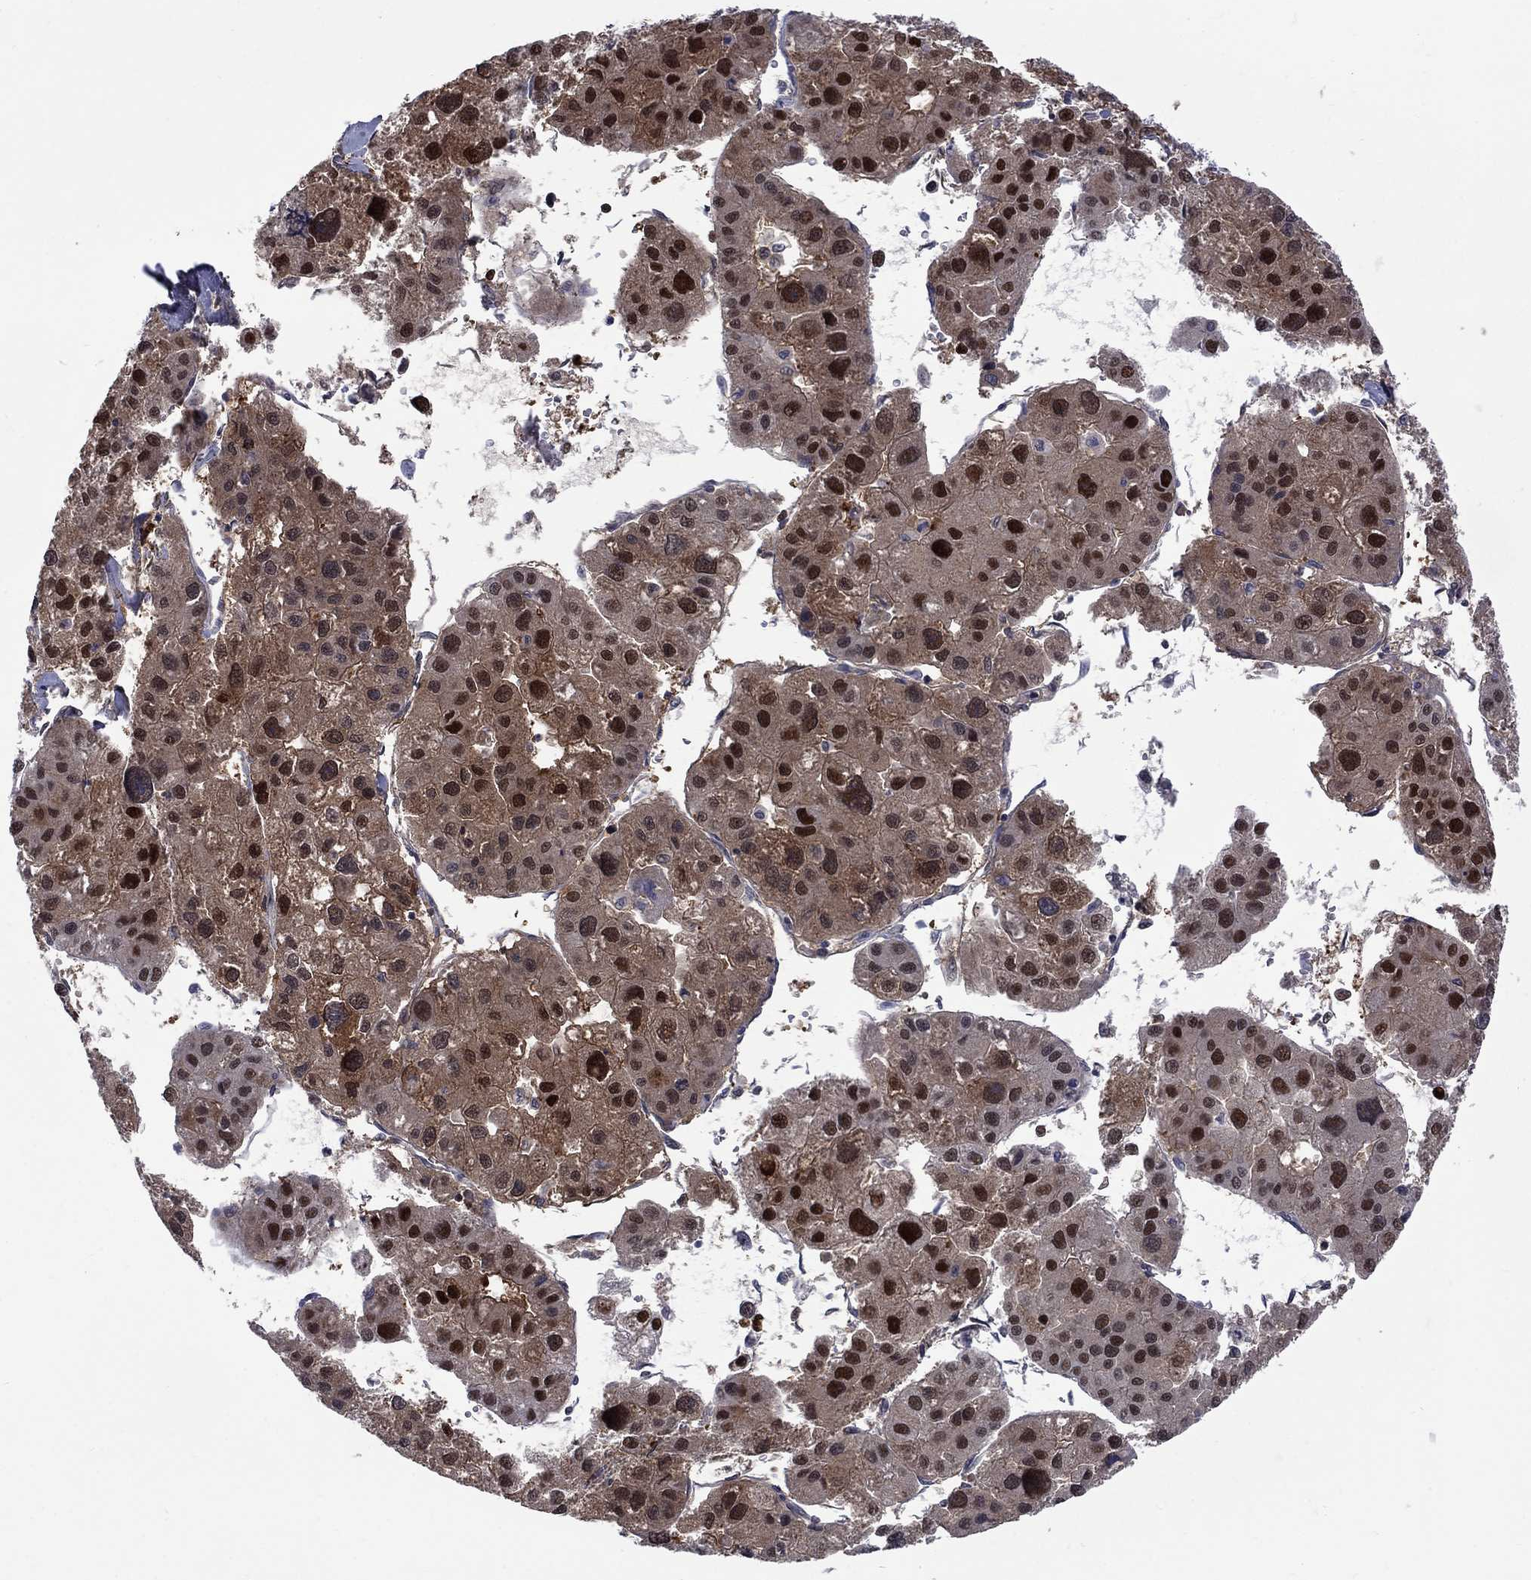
{"staining": {"intensity": "moderate", "quantity": "25%-75%", "location": "nuclear"}, "tissue": "liver cancer", "cell_type": "Tumor cells", "image_type": "cancer", "snomed": [{"axis": "morphology", "description": "Carcinoma, Hepatocellular, NOS"}, {"axis": "topography", "description": "Liver"}], "caption": "High-power microscopy captured an immunohistochemistry photomicrograph of liver cancer (hepatocellular carcinoma), revealing moderate nuclear positivity in about 25%-75% of tumor cells.", "gene": "HKDC1", "patient": {"sex": "male", "age": 73}}